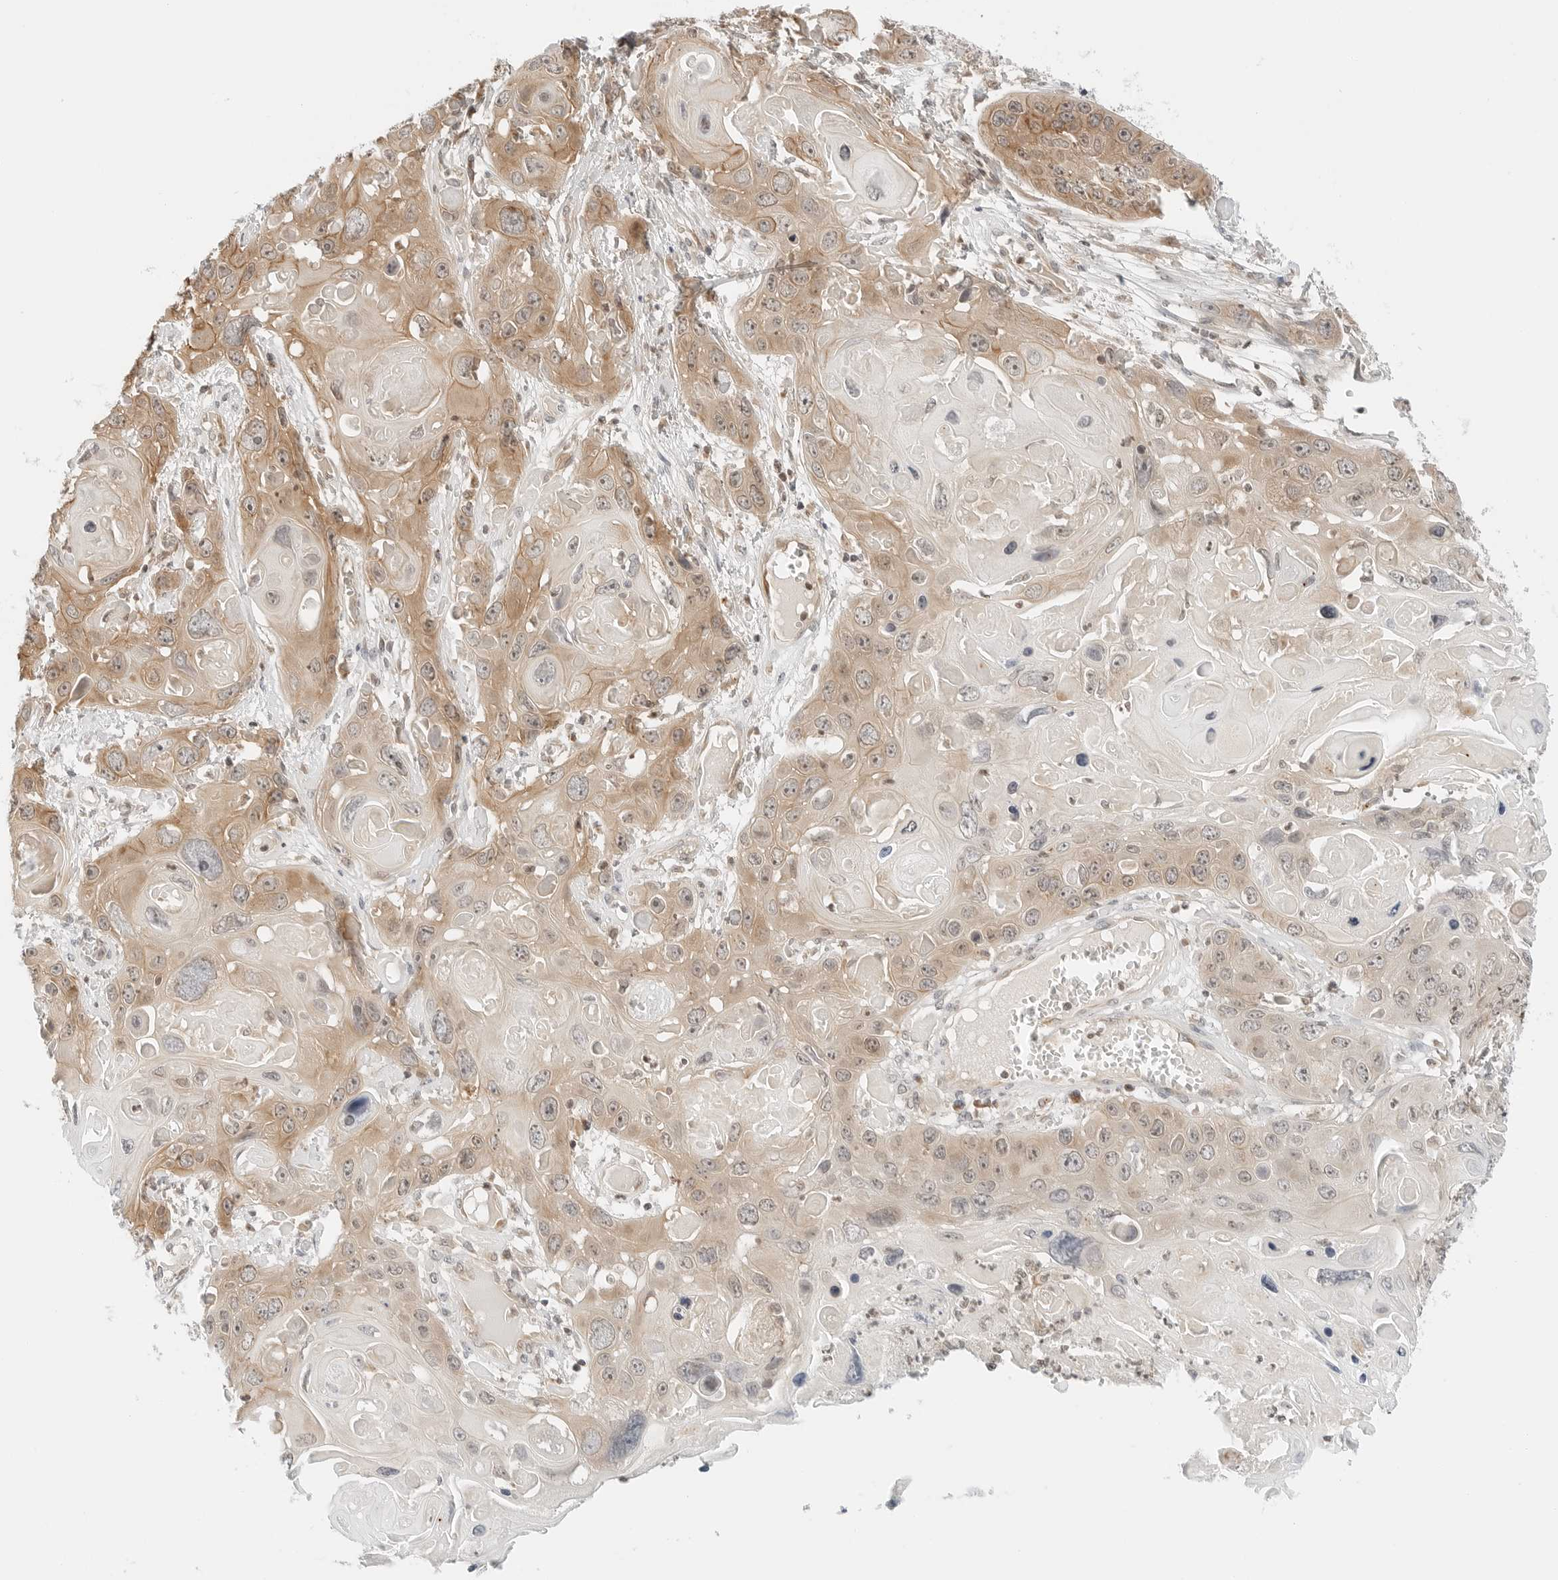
{"staining": {"intensity": "moderate", "quantity": ">75%", "location": "cytoplasmic/membranous"}, "tissue": "skin cancer", "cell_type": "Tumor cells", "image_type": "cancer", "snomed": [{"axis": "morphology", "description": "Squamous cell carcinoma, NOS"}, {"axis": "topography", "description": "Skin"}], "caption": "A medium amount of moderate cytoplasmic/membranous positivity is present in approximately >75% of tumor cells in skin squamous cell carcinoma tissue.", "gene": "IQCC", "patient": {"sex": "male", "age": 55}}